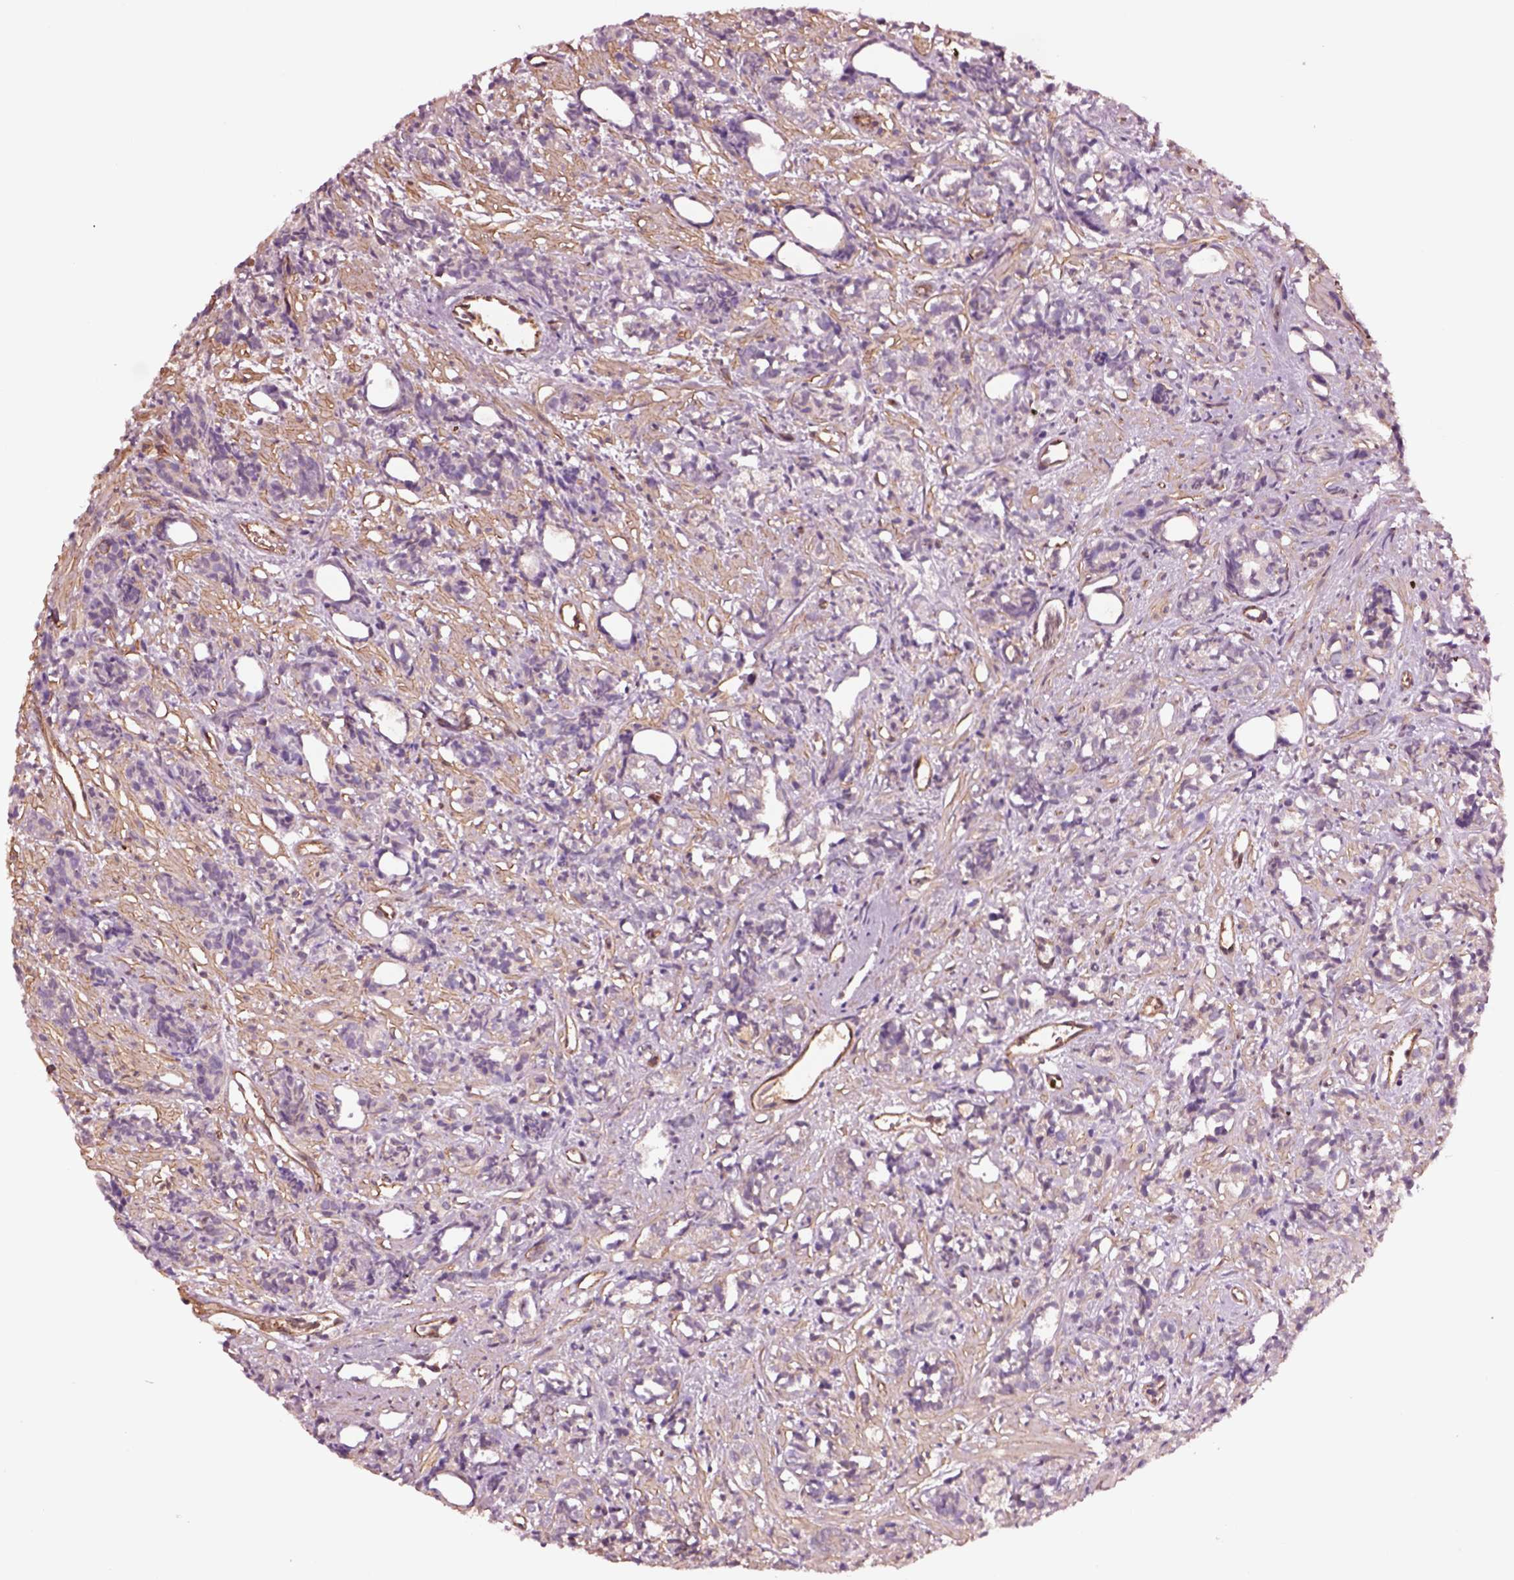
{"staining": {"intensity": "negative", "quantity": "none", "location": "none"}, "tissue": "prostate cancer", "cell_type": "Tumor cells", "image_type": "cancer", "snomed": [{"axis": "morphology", "description": "Adenocarcinoma, High grade"}, {"axis": "topography", "description": "Prostate"}], "caption": "High magnification brightfield microscopy of high-grade adenocarcinoma (prostate) stained with DAB (brown) and counterstained with hematoxylin (blue): tumor cells show no significant positivity.", "gene": "HTR1B", "patient": {"sex": "male", "age": 84}}